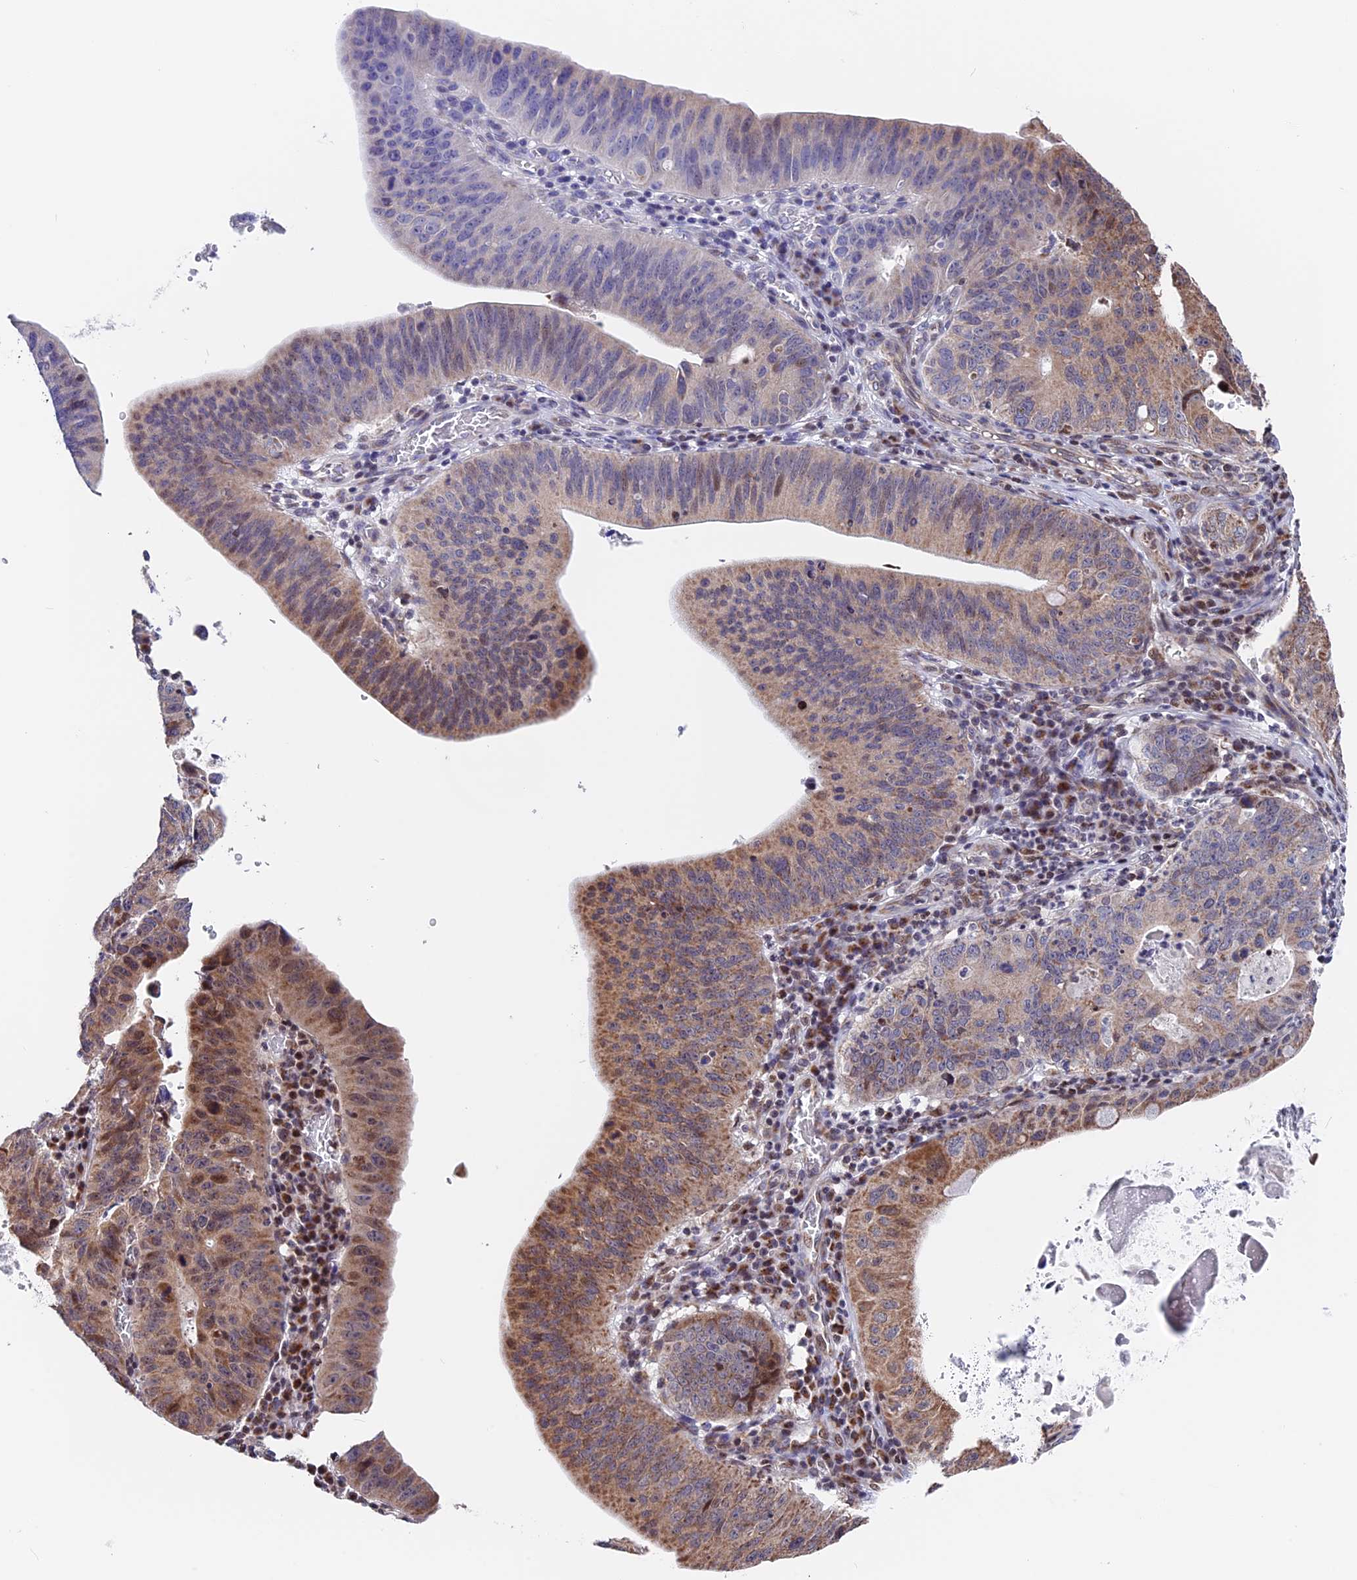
{"staining": {"intensity": "moderate", "quantity": "25%-75%", "location": "cytoplasmic/membranous"}, "tissue": "stomach cancer", "cell_type": "Tumor cells", "image_type": "cancer", "snomed": [{"axis": "morphology", "description": "Adenocarcinoma, NOS"}, {"axis": "topography", "description": "Stomach"}], "caption": "This histopathology image exhibits adenocarcinoma (stomach) stained with immunohistochemistry (IHC) to label a protein in brown. The cytoplasmic/membranous of tumor cells show moderate positivity for the protein. Nuclei are counter-stained blue.", "gene": "FAM174C", "patient": {"sex": "male", "age": 59}}